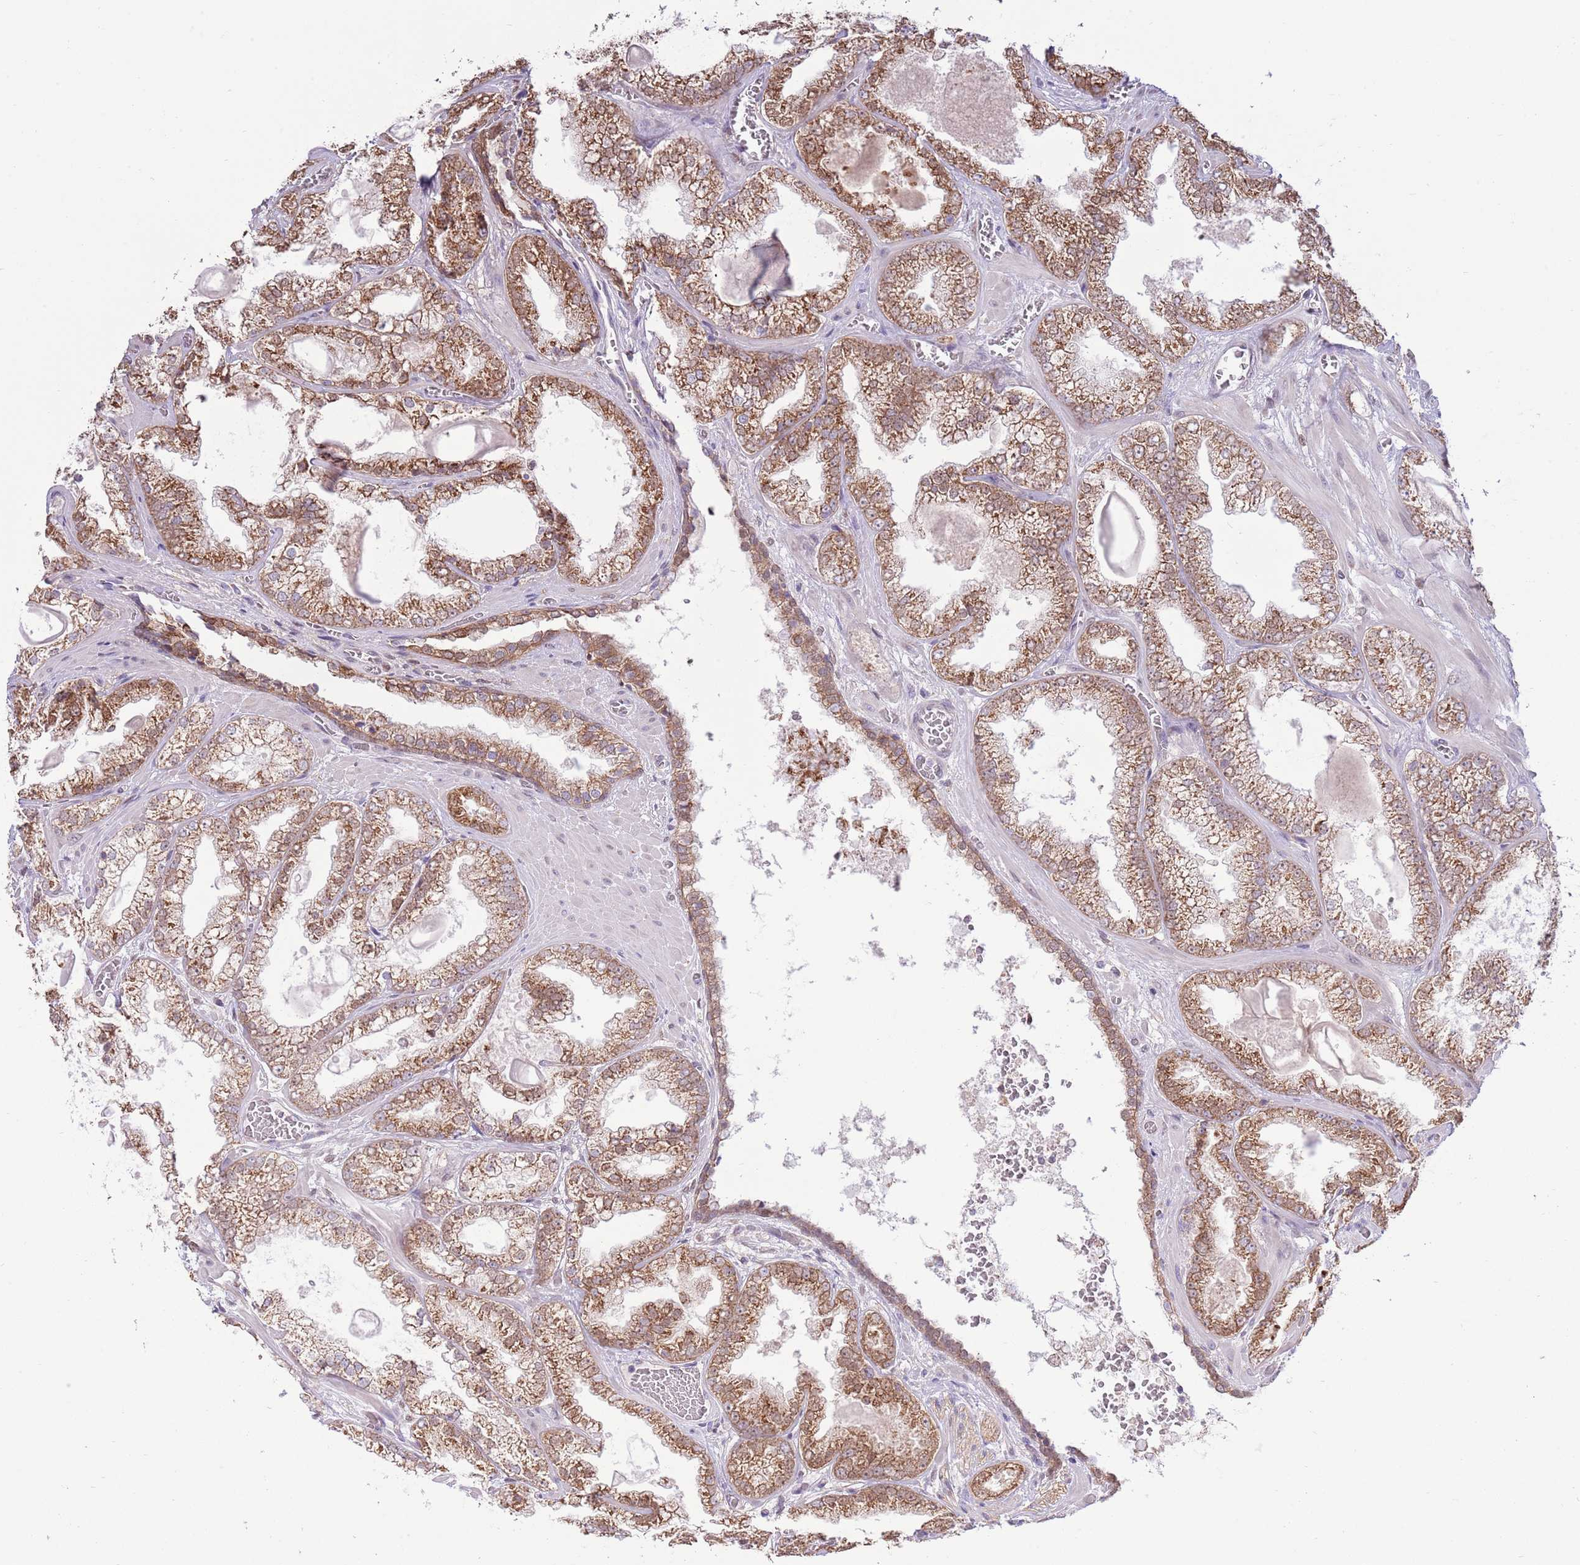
{"staining": {"intensity": "strong", "quantity": ">75%", "location": "cytoplasmic/membranous"}, "tissue": "prostate cancer", "cell_type": "Tumor cells", "image_type": "cancer", "snomed": [{"axis": "morphology", "description": "Adenocarcinoma, Low grade"}, {"axis": "topography", "description": "Prostate"}], "caption": "A high-resolution image shows immunohistochemistry (IHC) staining of prostate cancer (adenocarcinoma (low-grade)), which reveals strong cytoplasmic/membranous expression in about >75% of tumor cells.", "gene": "ARL2BP", "patient": {"sex": "male", "age": 57}}